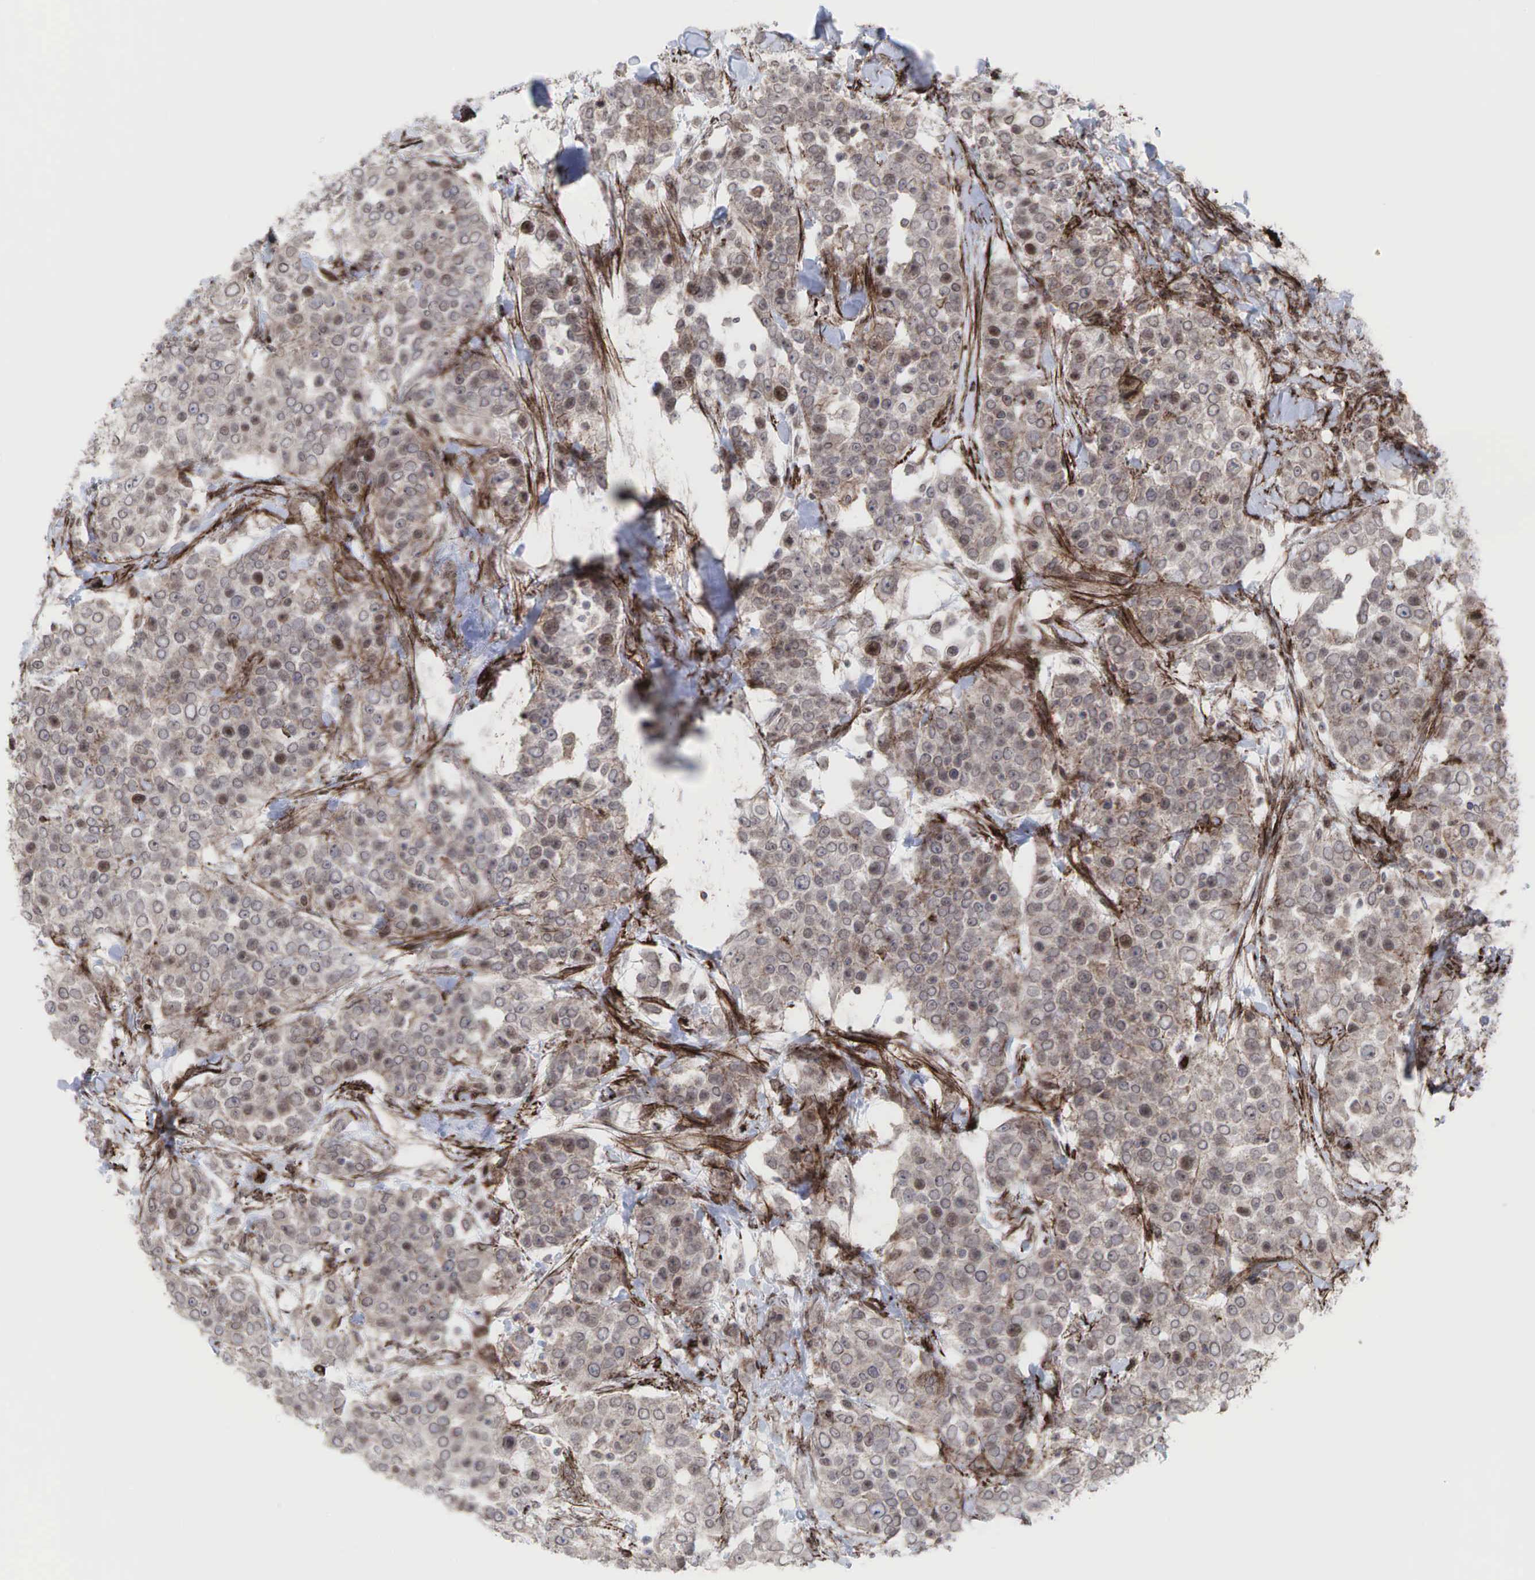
{"staining": {"intensity": "weak", "quantity": ">75%", "location": "cytoplasmic/membranous"}, "tissue": "urothelial cancer", "cell_type": "Tumor cells", "image_type": "cancer", "snomed": [{"axis": "morphology", "description": "Urothelial carcinoma, High grade"}, {"axis": "topography", "description": "Urinary bladder"}], "caption": "Tumor cells reveal weak cytoplasmic/membranous expression in approximately >75% of cells in urothelial carcinoma (high-grade). Nuclei are stained in blue.", "gene": "GPRASP1", "patient": {"sex": "female", "age": 80}}